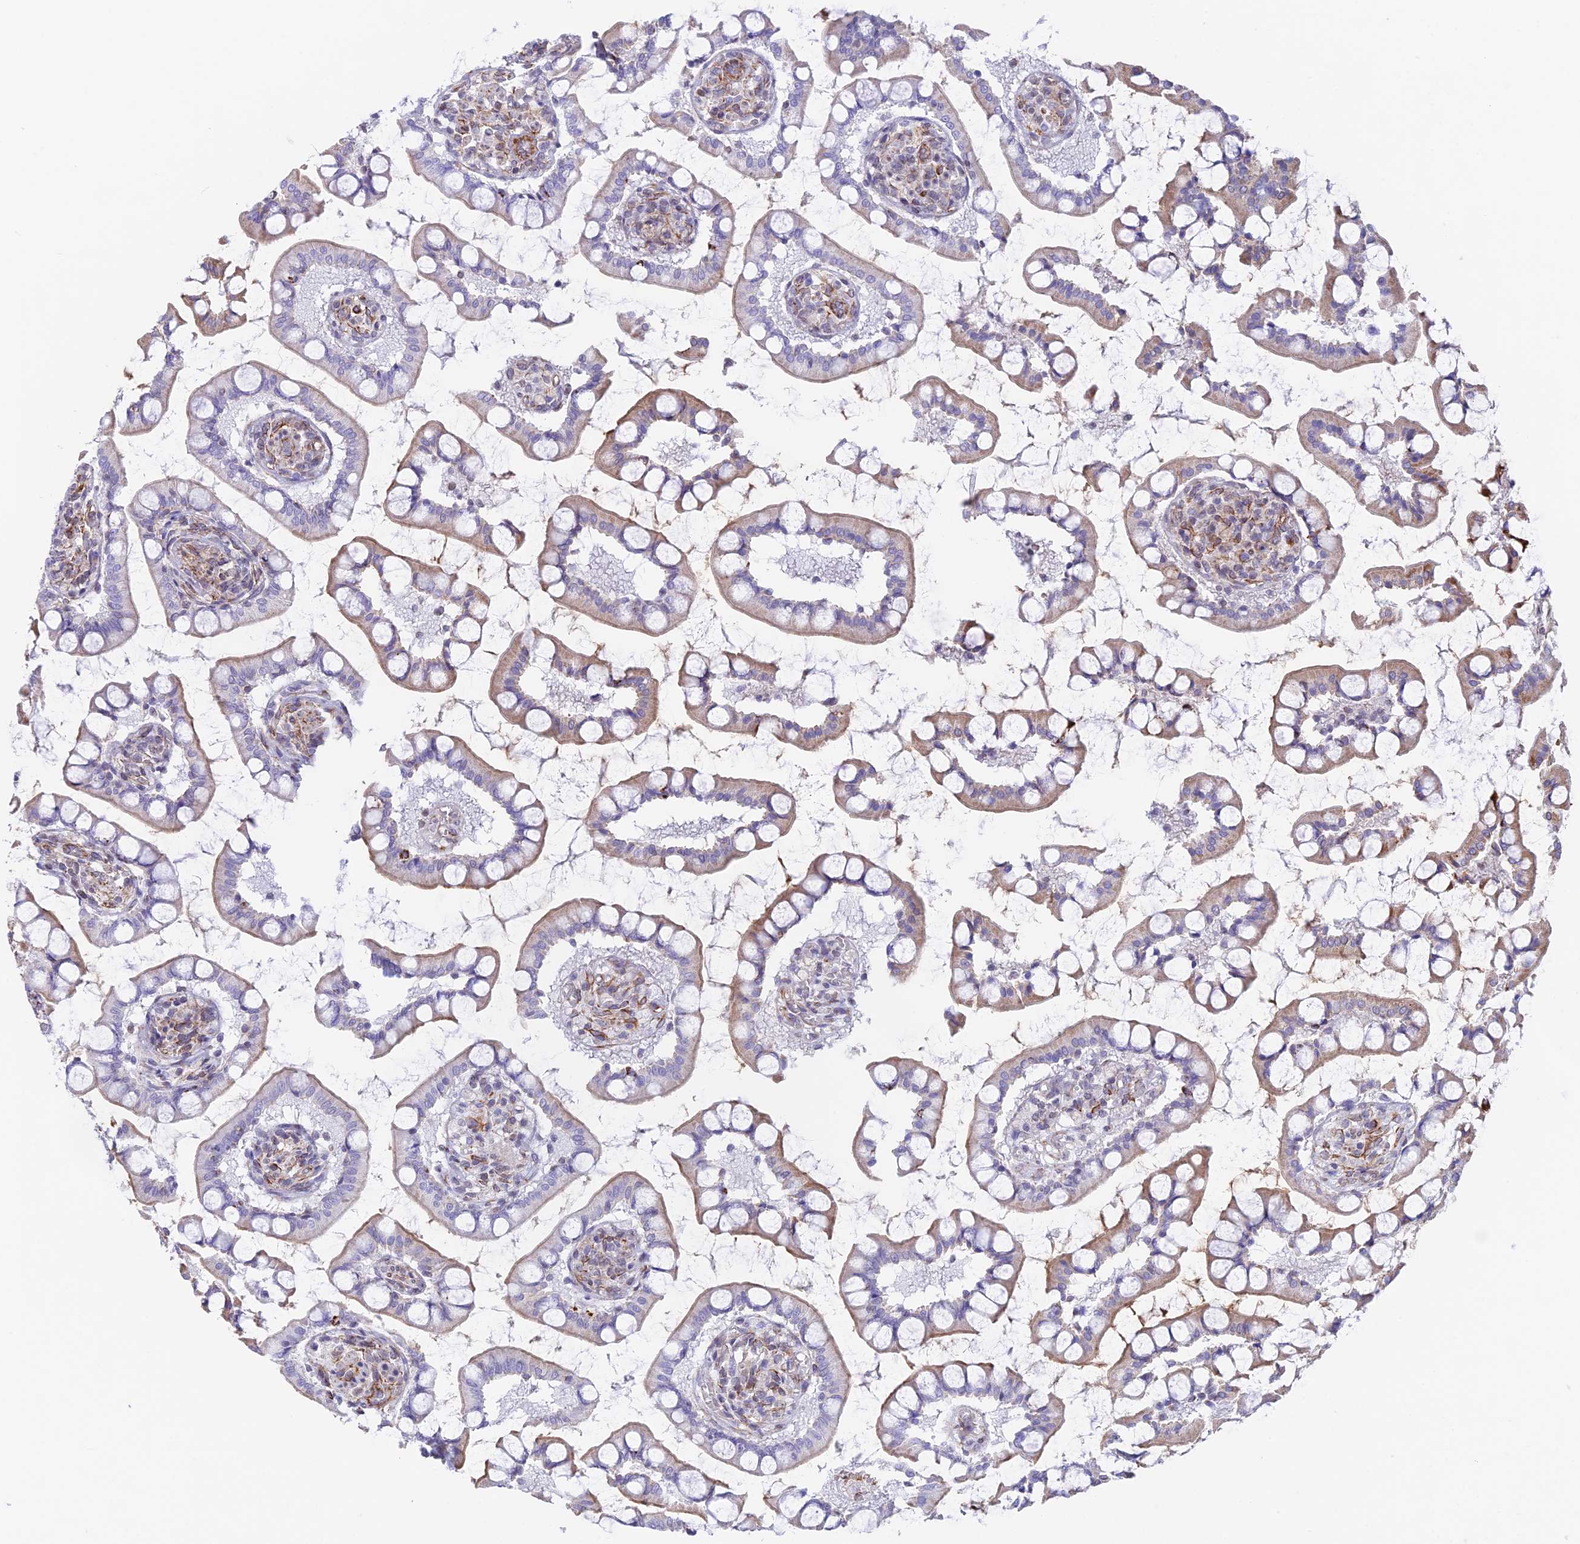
{"staining": {"intensity": "moderate", "quantity": "25%-75%", "location": "cytoplasmic/membranous"}, "tissue": "small intestine", "cell_type": "Glandular cells", "image_type": "normal", "snomed": [{"axis": "morphology", "description": "Normal tissue, NOS"}, {"axis": "topography", "description": "Small intestine"}], "caption": "Immunohistochemical staining of normal small intestine demonstrates moderate cytoplasmic/membranous protein staining in about 25%-75% of glandular cells. Immunohistochemistry (ihc) stains the protein in brown and the nuclei are stained blue.", "gene": "ZNF652", "patient": {"sex": "male", "age": 52}}